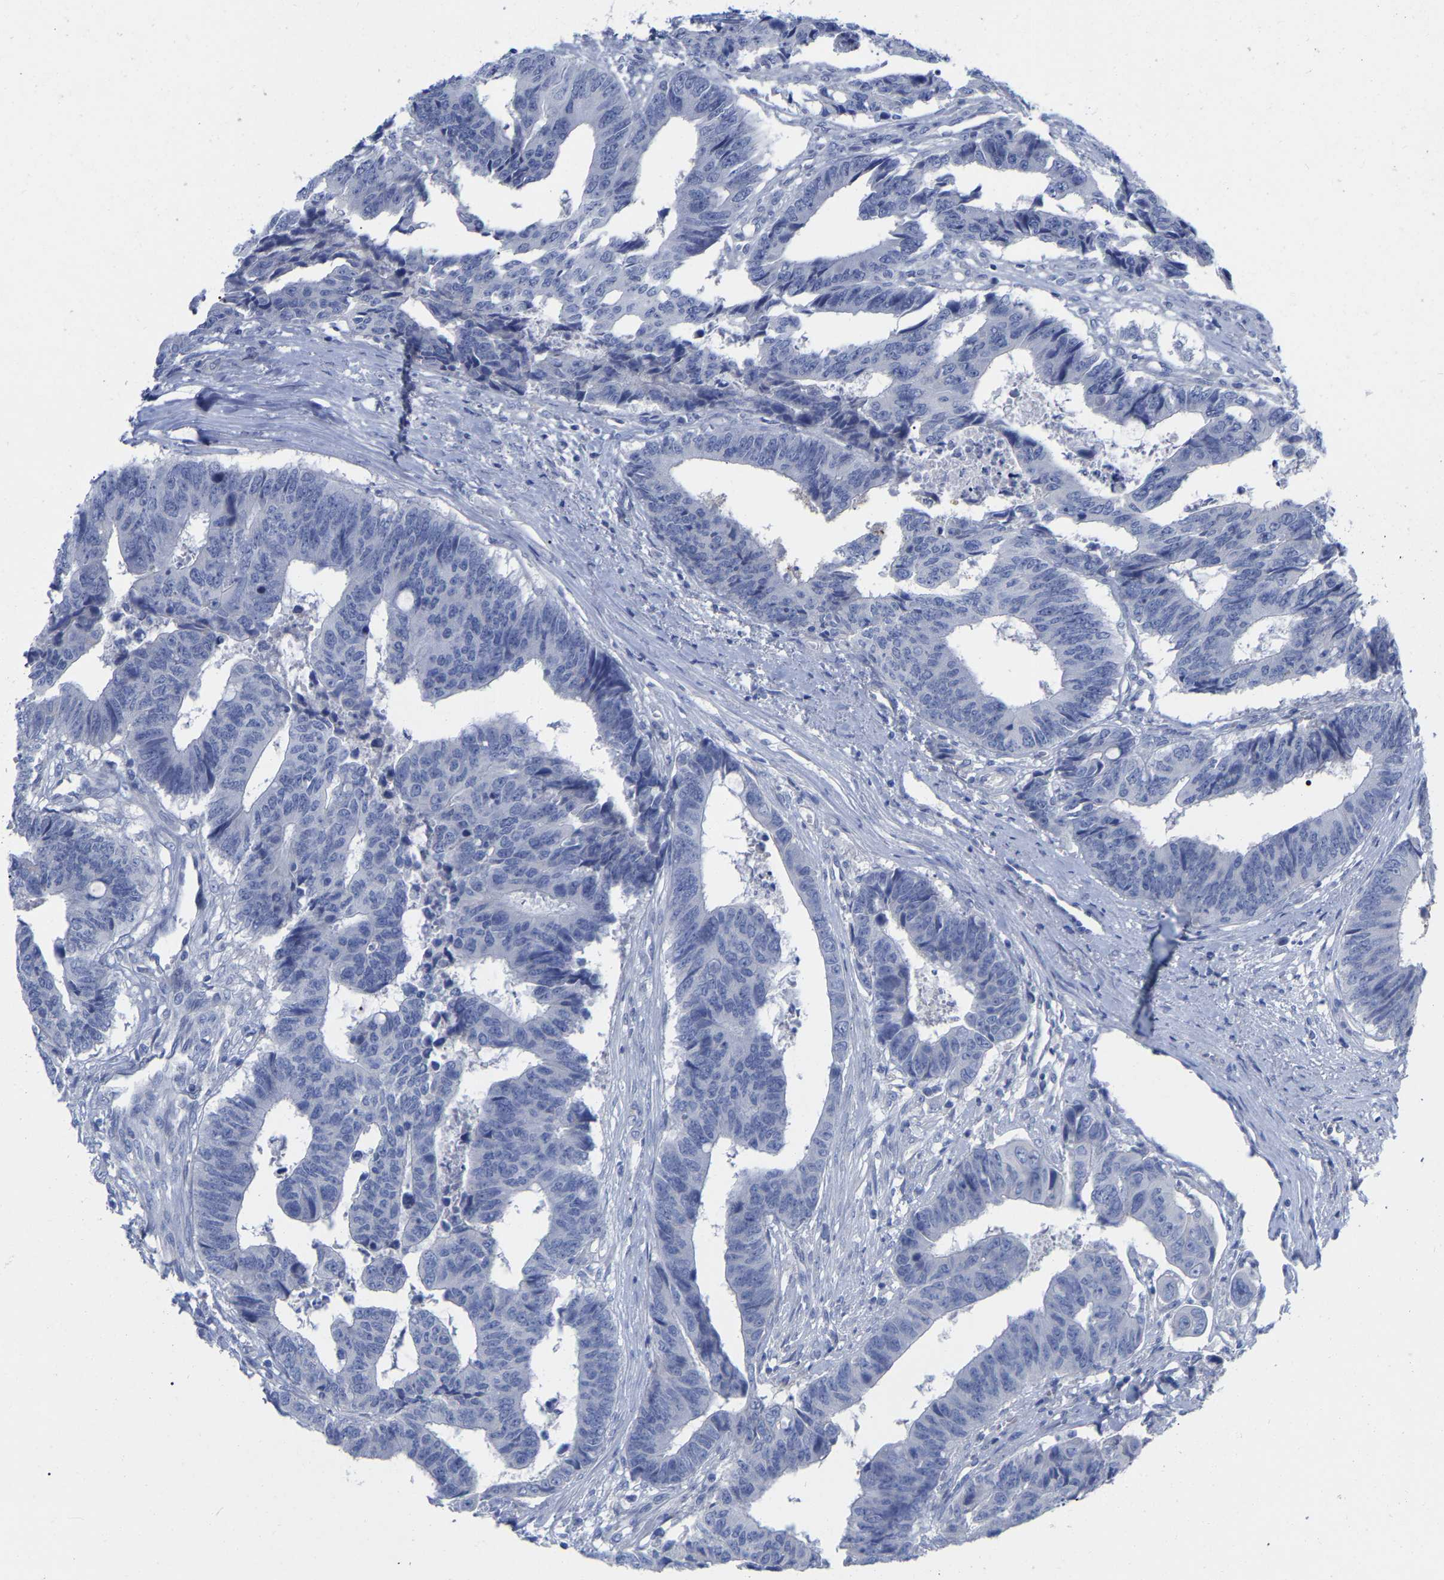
{"staining": {"intensity": "negative", "quantity": "none", "location": "none"}, "tissue": "colorectal cancer", "cell_type": "Tumor cells", "image_type": "cancer", "snomed": [{"axis": "morphology", "description": "Adenocarcinoma, NOS"}, {"axis": "topography", "description": "Rectum"}], "caption": "Tumor cells are negative for protein expression in human adenocarcinoma (colorectal).", "gene": "HAPLN1", "patient": {"sex": "male", "age": 84}}